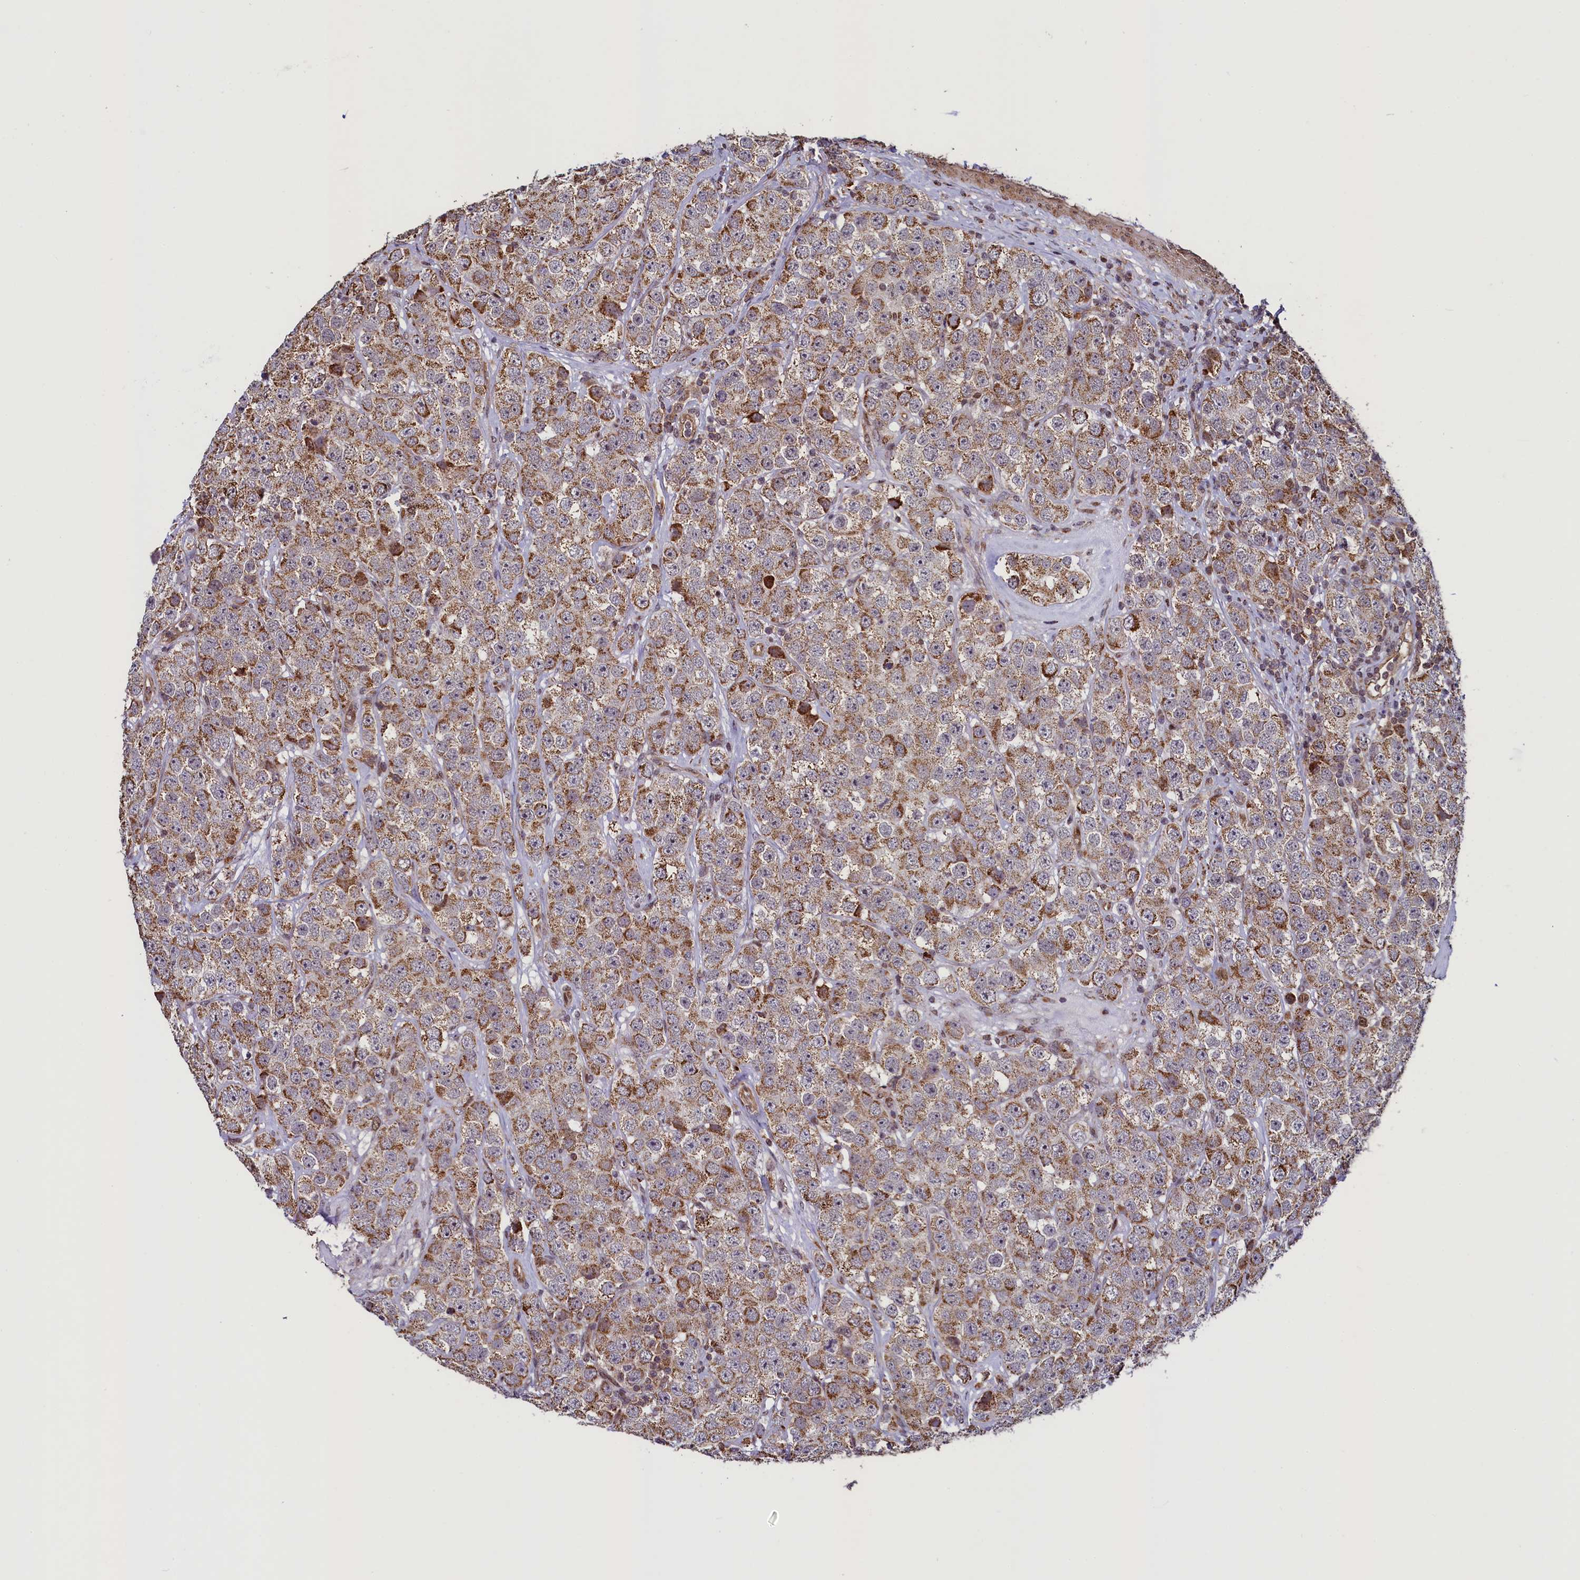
{"staining": {"intensity": "moderate", "quantity": ">75%", "location": "cytoplasmic/membranous"}, "tissue": "testis cancer", "cell_type": "Tumor cells", "image_type": "cancer", "snomed": [{"axis": "morphology", "description": "Seminoma, NOS"}, {"axis": "topography", "description": "Testis"}], "caption": "Testis cancer (seminoma) stained with a protein marker shows moderate staining in tumor cells.", "gene": "ZNF577", "patient": {"sex": "male", "age": 28}}